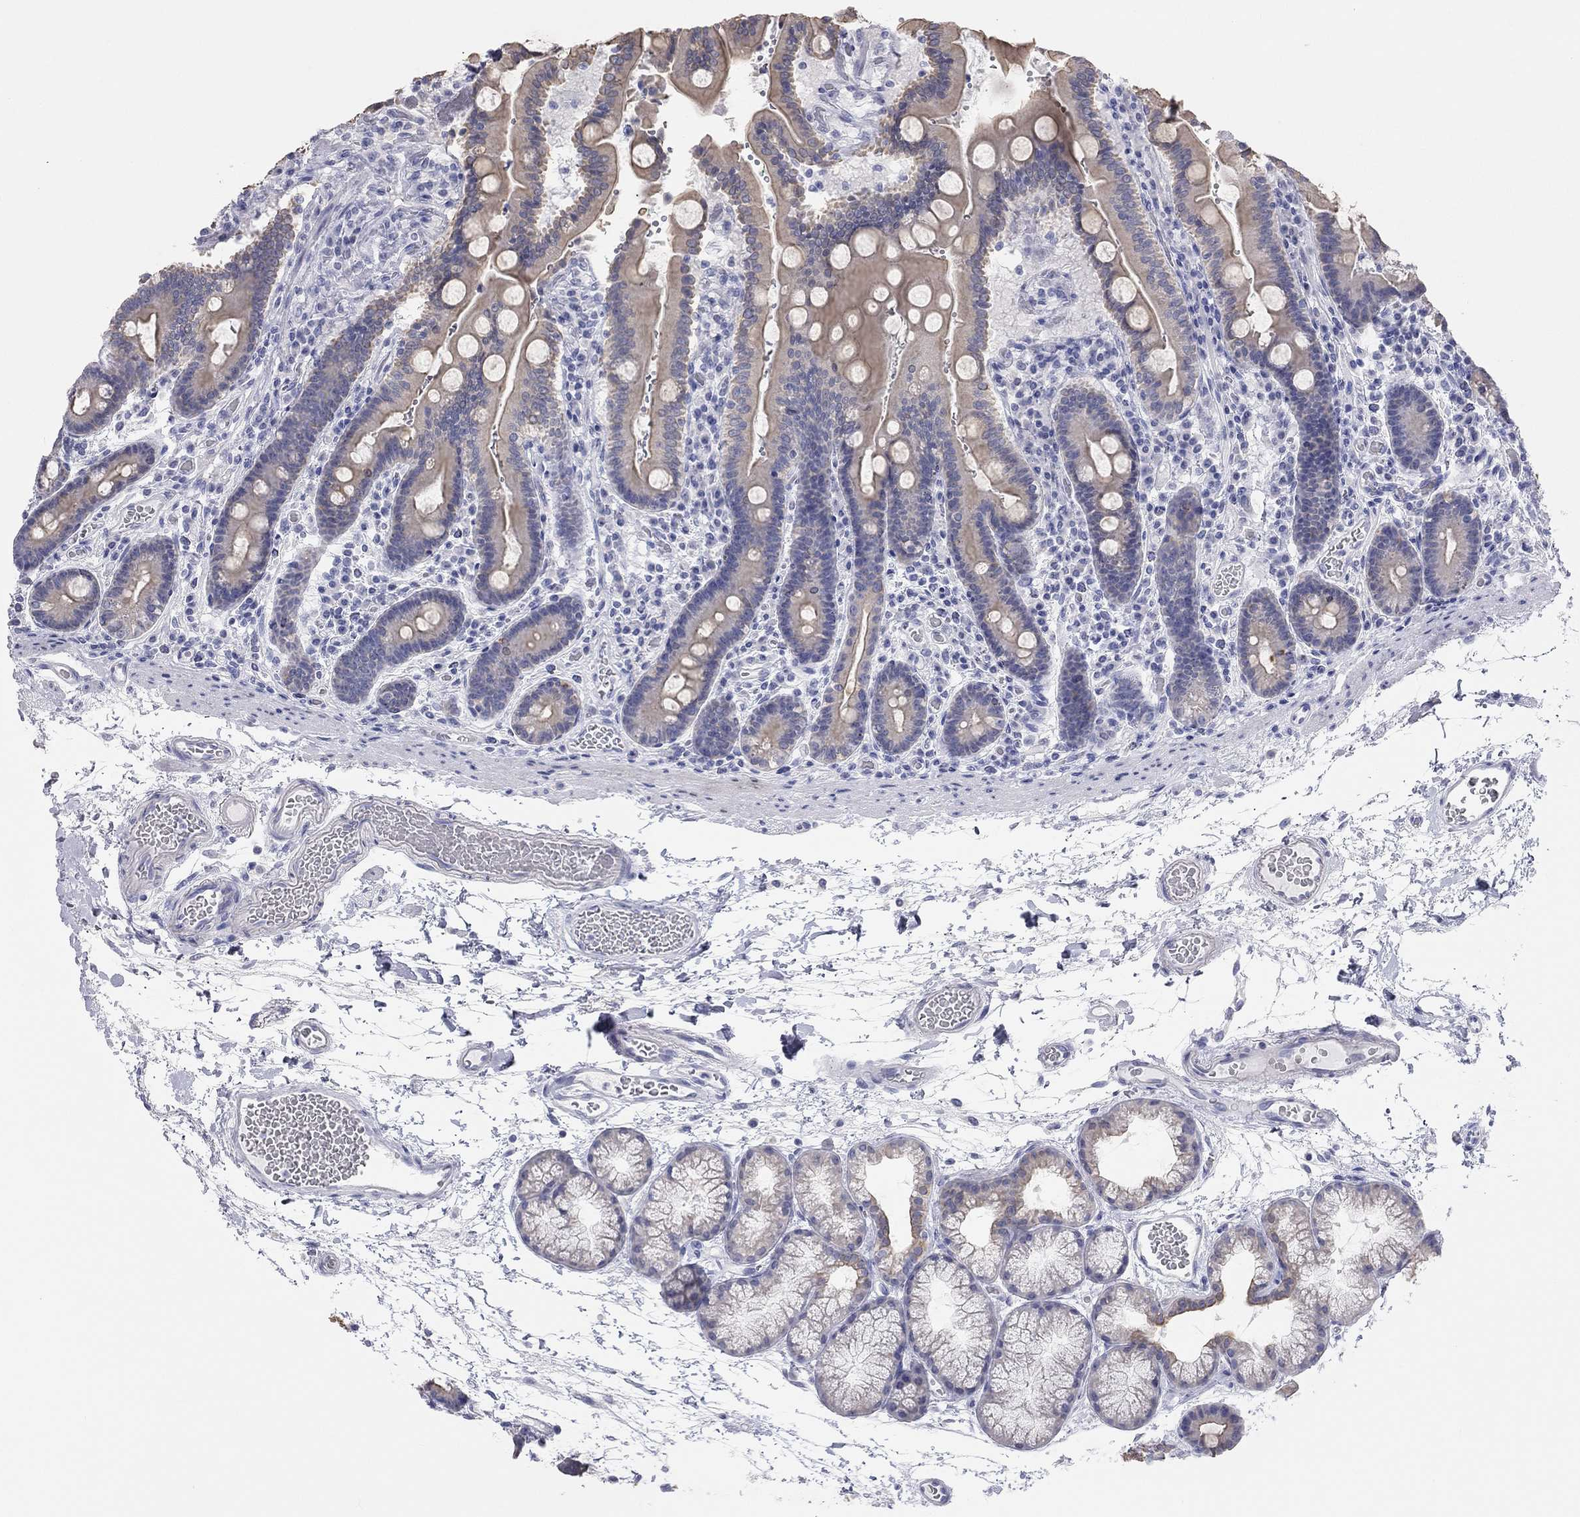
{"staining": {"intensity": "negative", "quantity": "none", "location": "none"}, "tissue": "duodenum", "cell_type": "Glandular cells", "image_type": "normal", "snomed": [{"axis": "morphology", "description": "Normal tissue, NOS"}, {"axis": "topography", "description": "Duodenum"}], "caption": "Micrograph shows no significant protein staining in glandular cells of benign duodenum. Nuclei are stained in blue.", "gene": "AK8", "patient": {"sex": "female", "age": 62}}